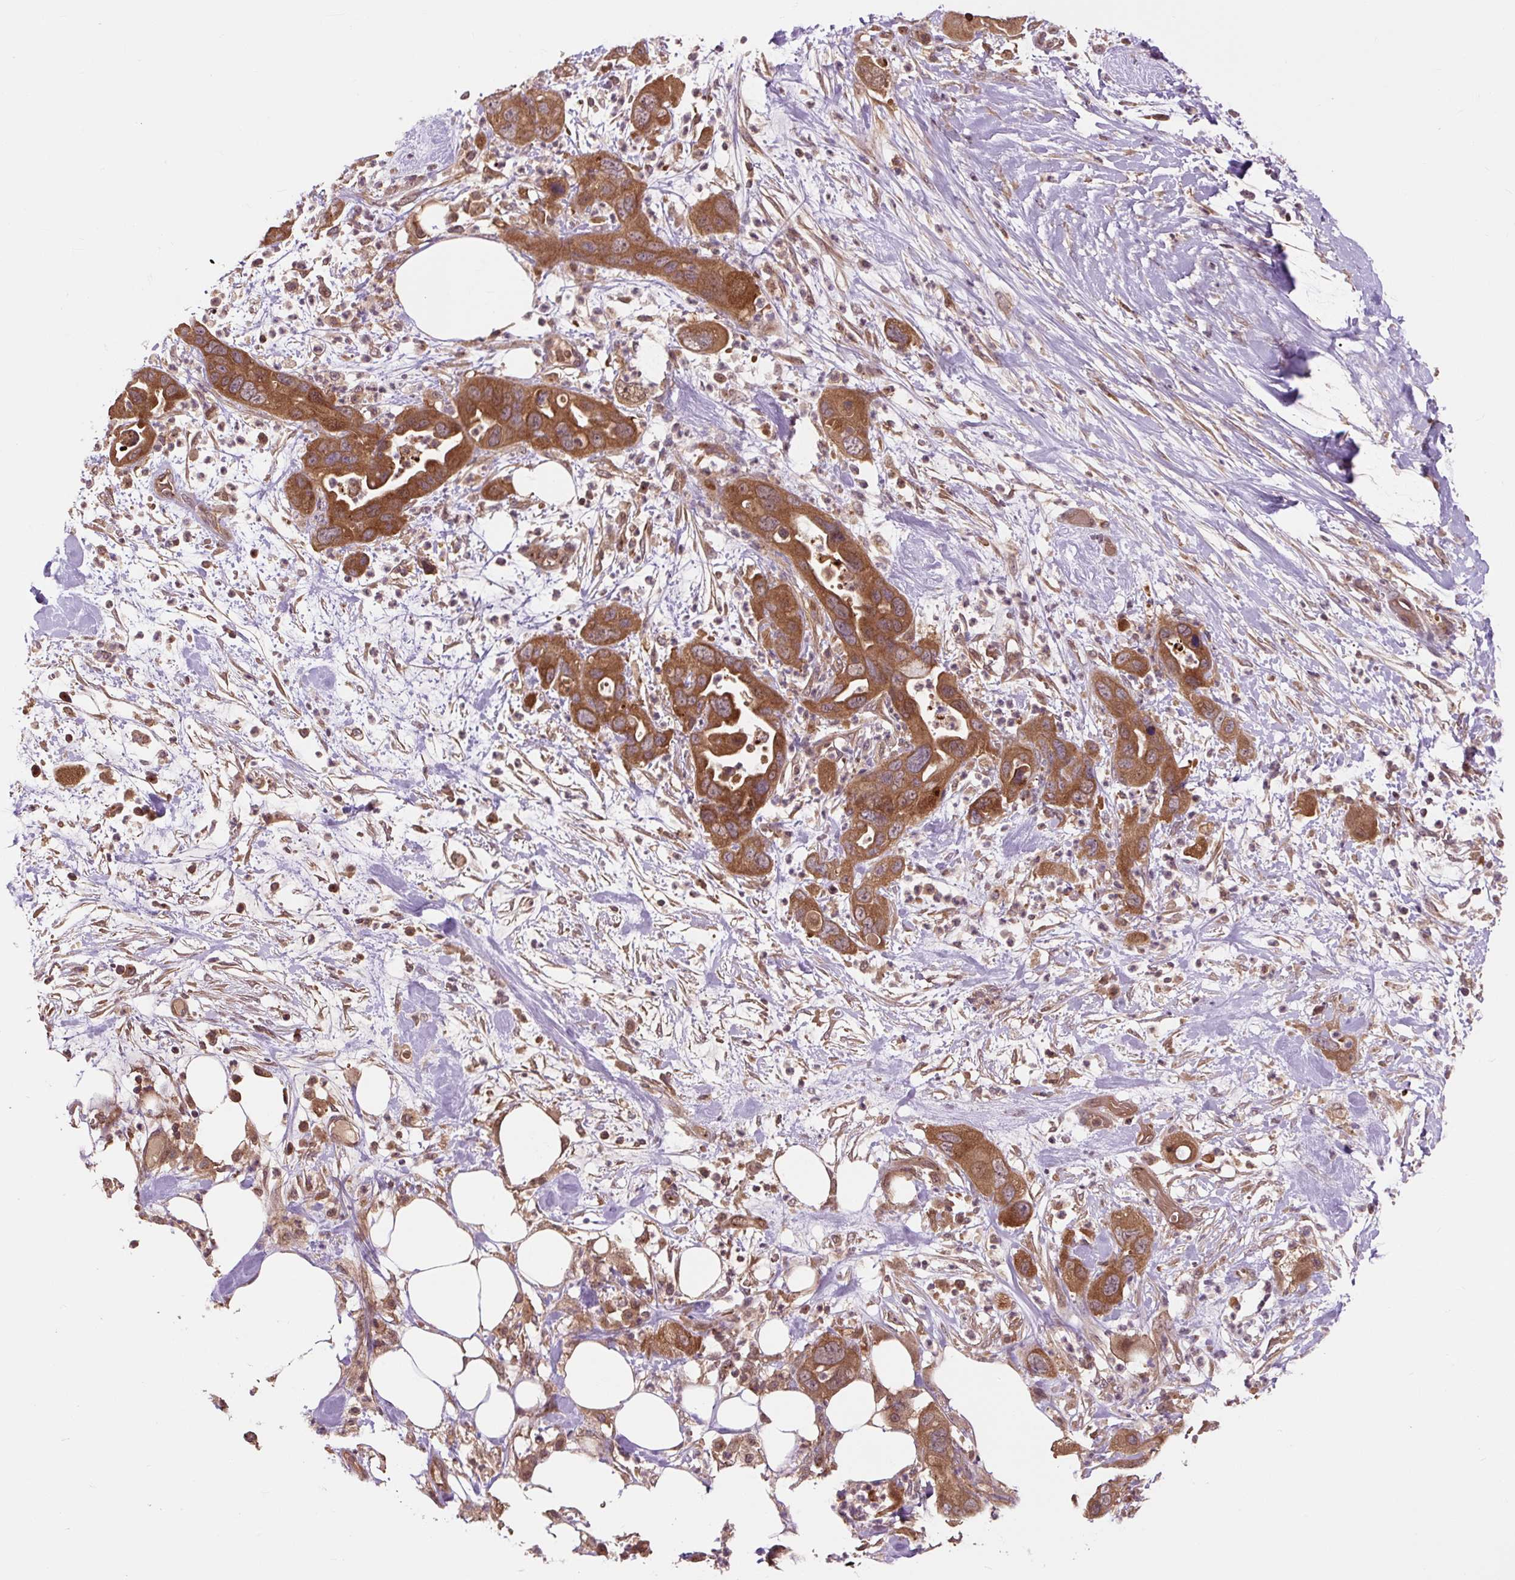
{"staining": {"intensity": "strong", "quantity": ">75%", "location": "cytoplasmic/membranous"}, "tissue": "pancreatic cancer", "cell_type": "Tumor cells", "image_type": "cancer", "snomed": [{"axis": "morphology", "description": "Adenocarcinoma, NOS"}, {"axis": "topography", "description": "Pancreas"}], "caption": "The photomicrograph exhibits immunohistochemical staining of pancreatic cancer. There is strong cytoplasmic/membranous expression is appreciated in approximately >75% of tumor cells. (DAB = brown stain, brightfield microscopy at high magnification).", "gene": "MMS19", "patient": {"sex": "female", "age": 71}}